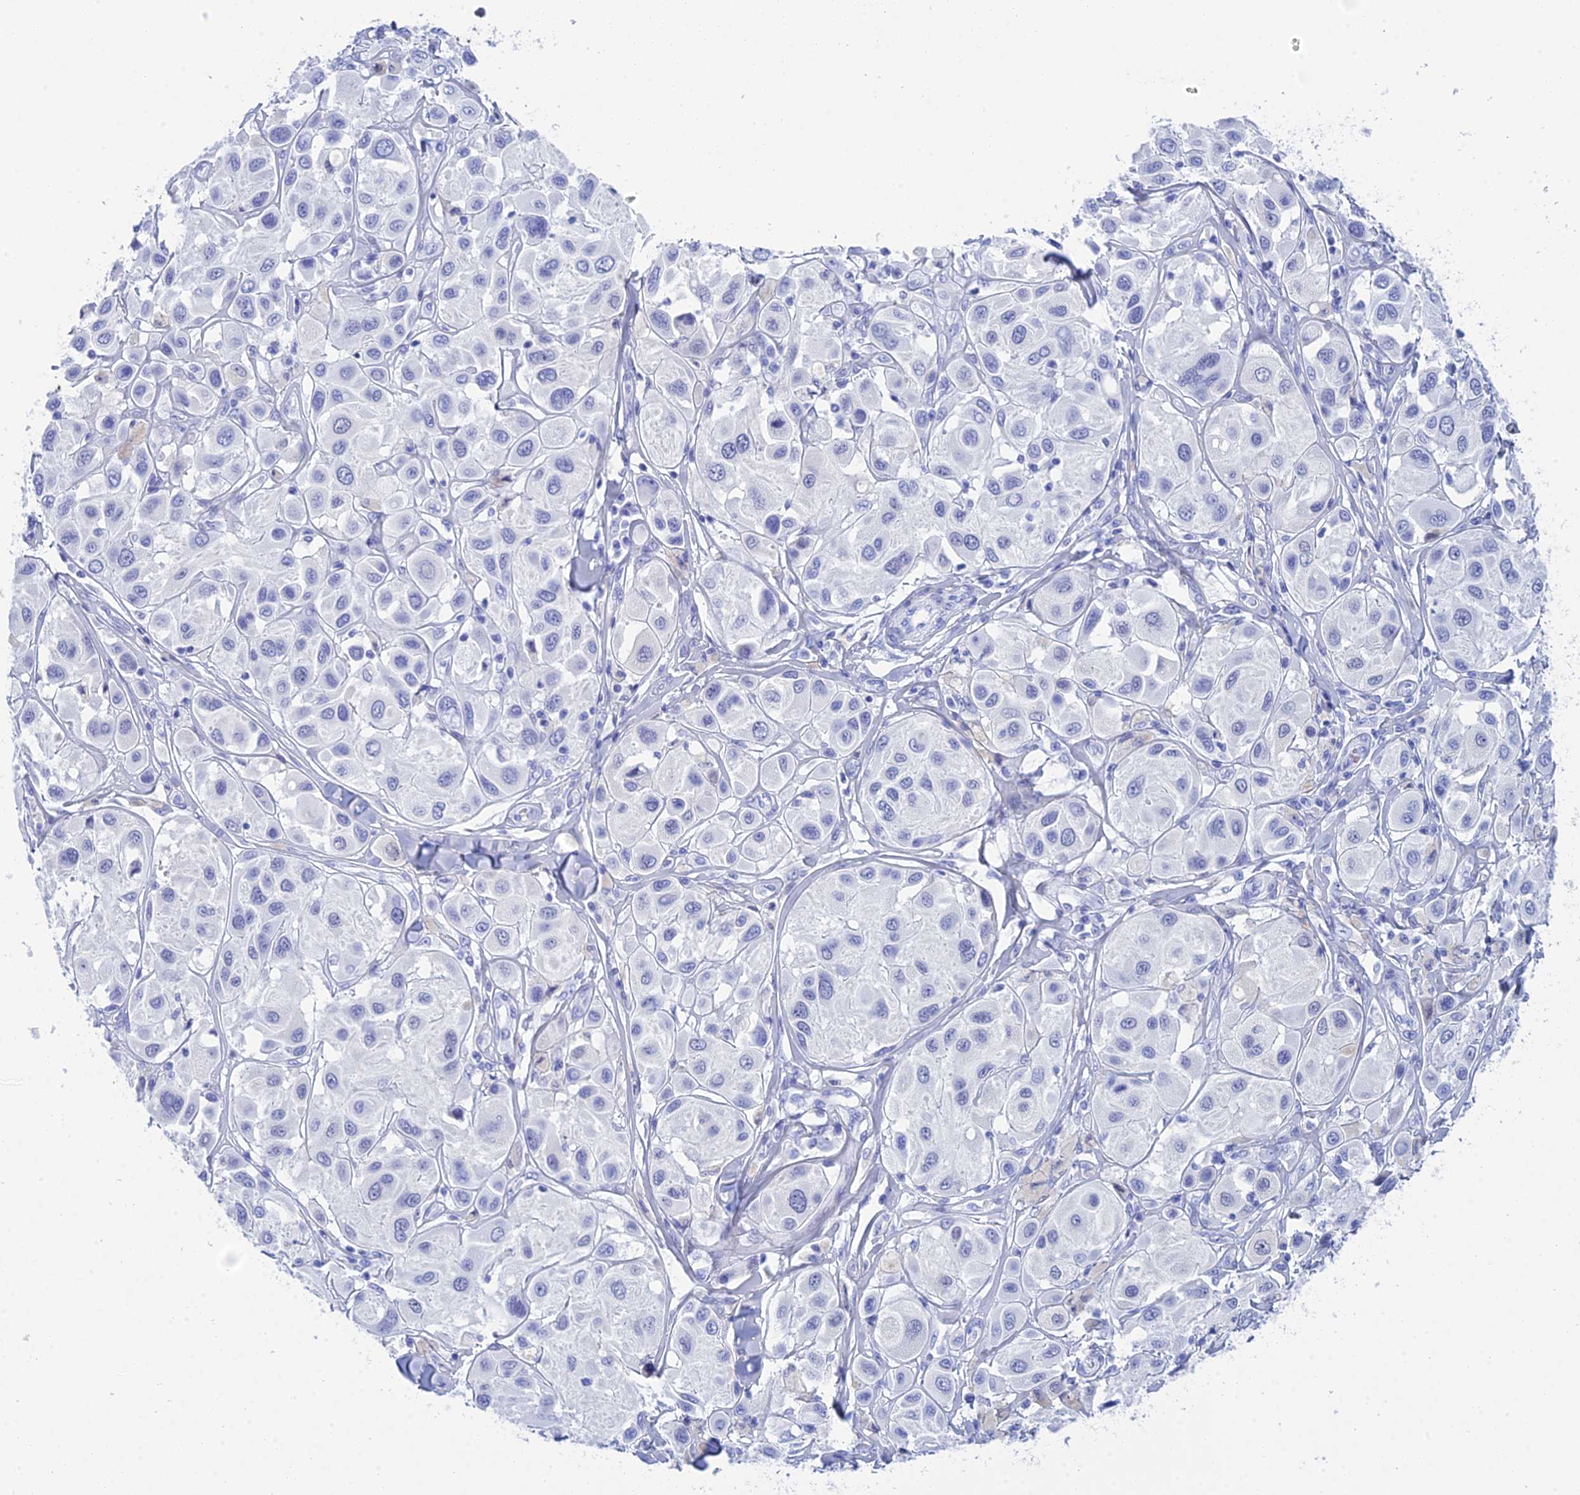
{"staining": {"intensity": "negative", "quantity": "none", "location": "none"}, "tissue": "melanoma", "cell_type": "Tumor cells", "image_type": "cancer", "snomed": [{"axis": "morphology", "description": "Malignant melanoma, Metastatic site"}, {"axis": "topography", "description": "Skin"}], "caption": "IHC of human melanoma displays no positivity in tumor cells.", "gene": "TEX101", "patient": {"sex": "male", "age": 41}}